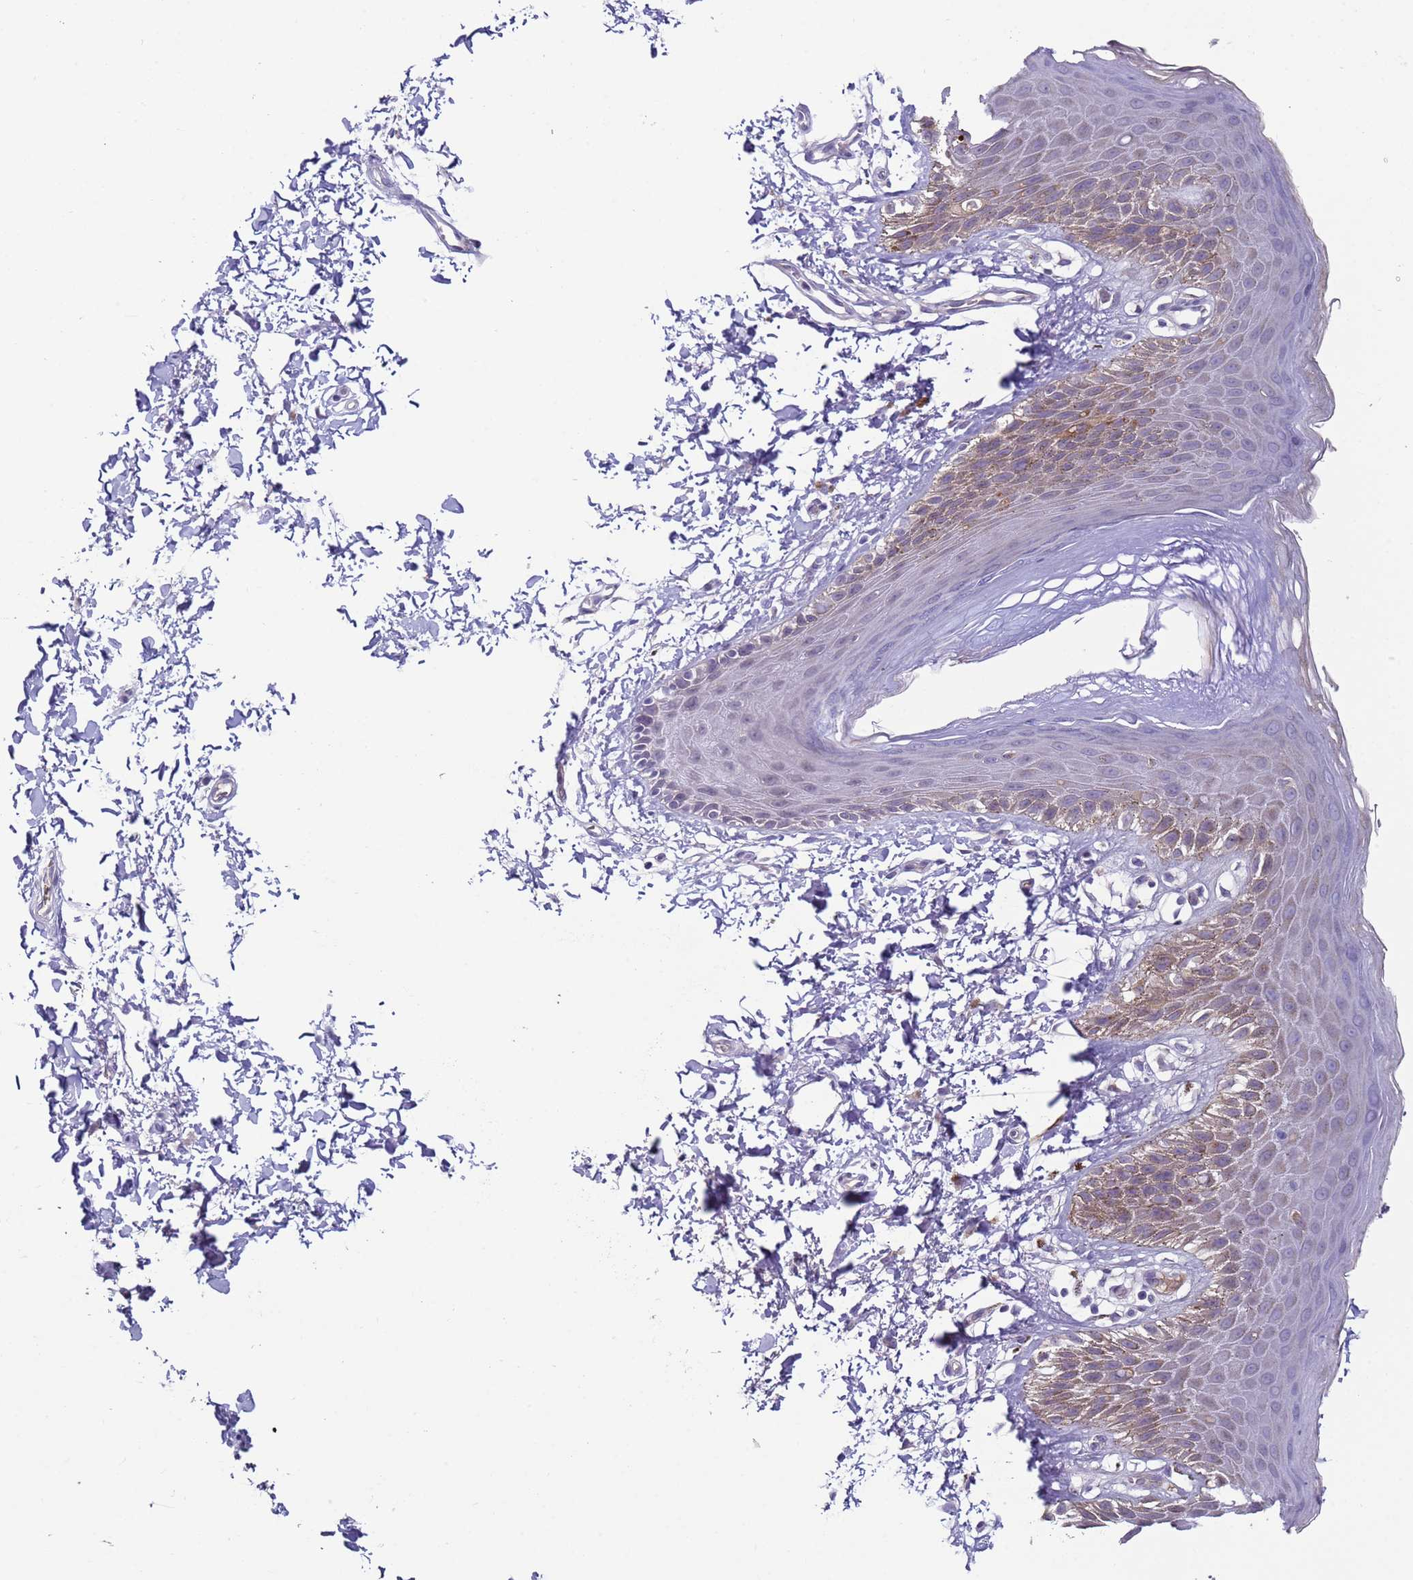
{"staining": {"intensity": "weak", "quantity": "25%-75%", "location": "cytoplasmic/membranous"}, "tissue": "skin", "cell_type": "Epidermal cells", "image_type": "normal", "snomed": [{"axis": "morphology", "description": "Normal tissue, NOS"}, {"axis": "topography", "description": "Anal"}], "caption": "Immunohistochemical staining of benign skin shows low levels of weak cytoplasmic/membranous staining in approximately 25%-75% of epidermal cells.", "gene": "NPAP1", "patient": {"sex": "male", "age": 44}}